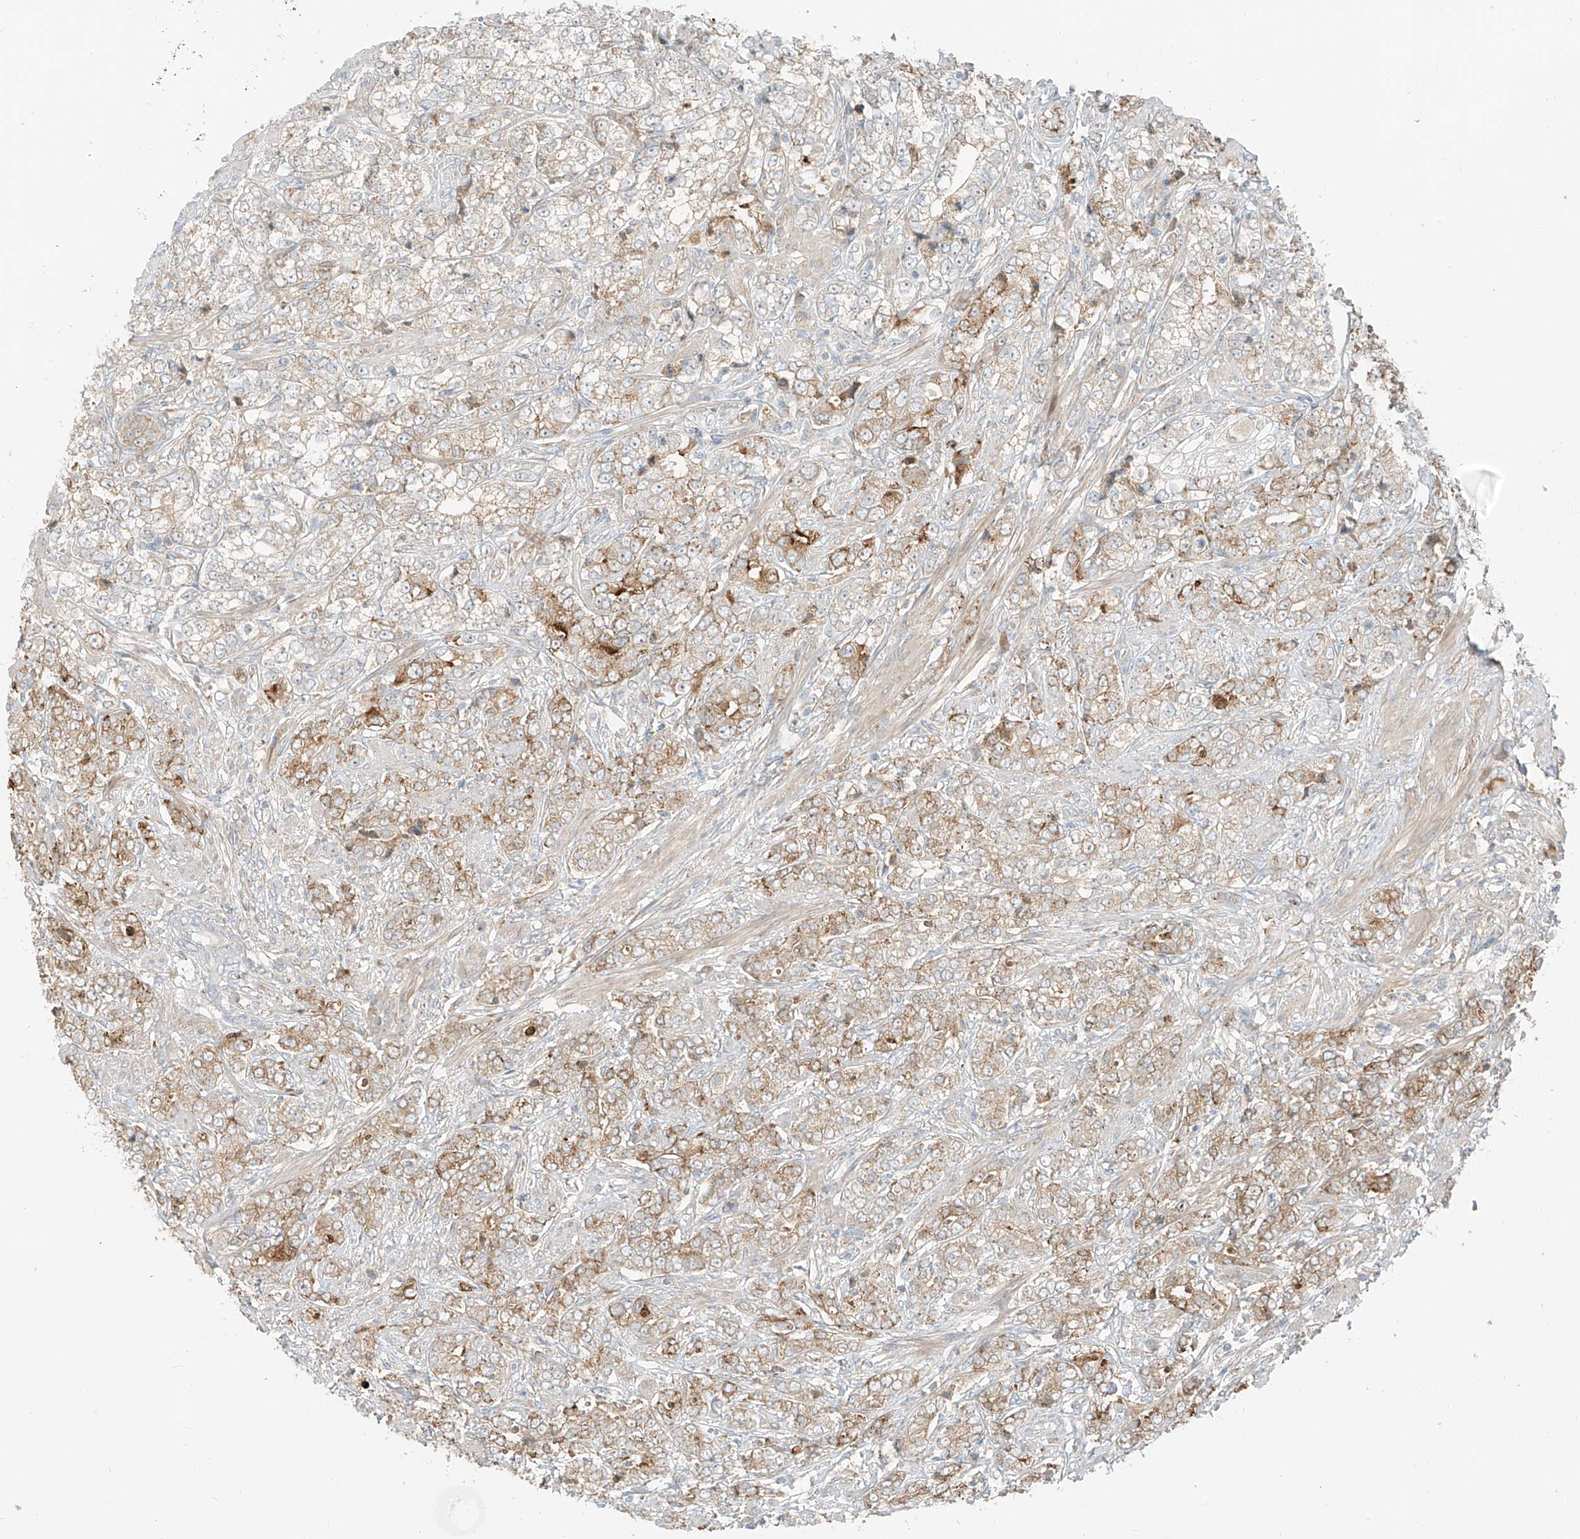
{"staining": {"intensity": "weak", "quantity": "<25%", "location": "cytoplasmic/membranous"}, "tissue": "prostate cancer", "cell_type": "Tumor cells", "image_type": "cancer", "snomed": [{"axis": "morphology", "description": "Adenocarcinoma, High grade"}, {"axis": "topography", "description": "Prostate"}], "caption": "The image shows no significant expression in tumor cells of prostate high-grade adenocarcinoma.", "gene": "FSTL1", "patient": {"sex": "male", "age": 69}}